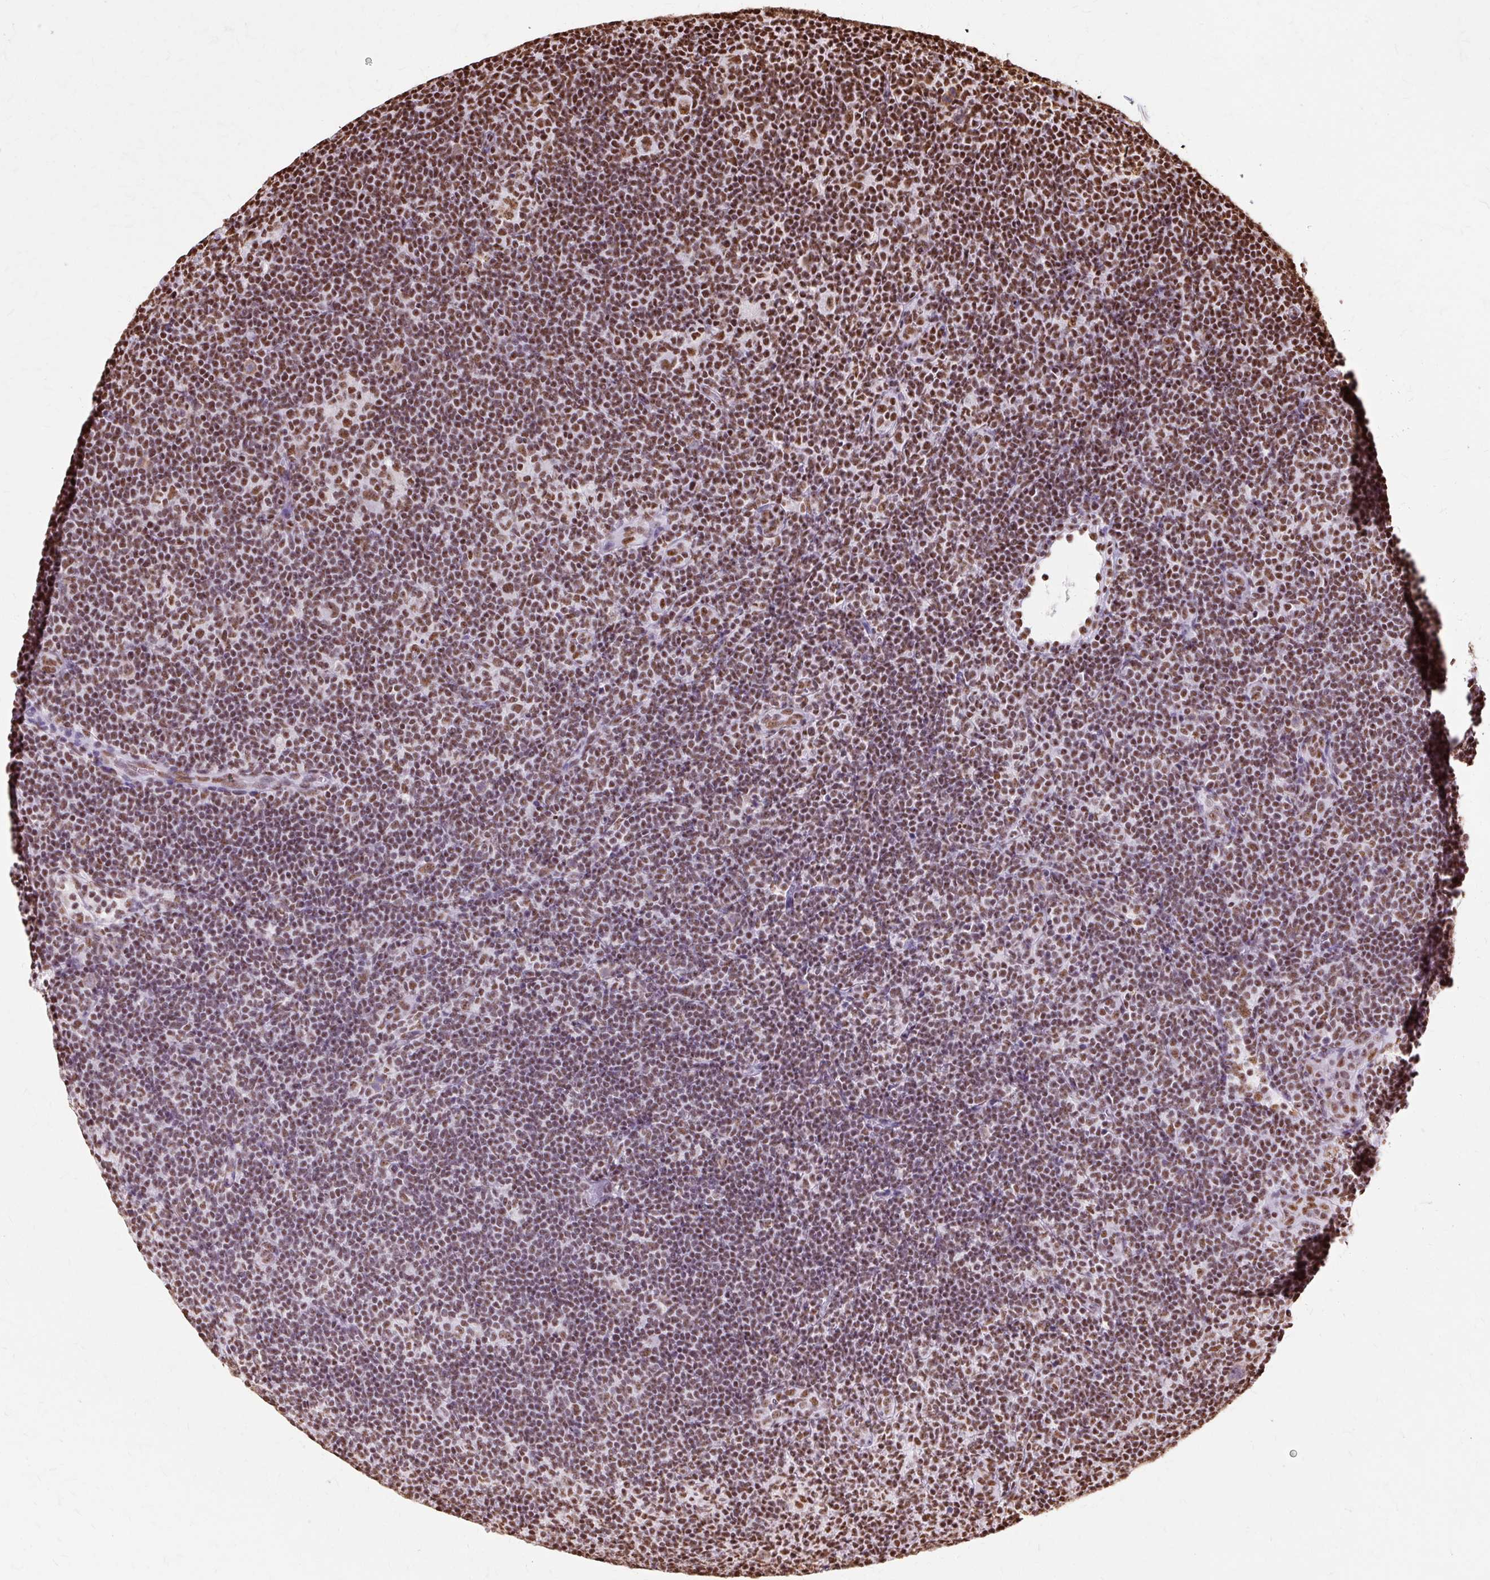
{"staining": {"intensity": "strong", "quantity": "25%-75%", "location": "nuclear"}, "tissue": "lymphoma", "cell_type": "Tumor cells", "image_type": "cancer", "snomed": [{"axis": "morphology", "description": "Hodgkin's disease, NOS"}, {"axis": "topography", "description": "Lymph node"}], "caption": "Protein staining of lymphoma tissue exhibits strong nuclear expression in approximately 25%-75% of tumor cells.", "gene": "XRCC6", "patient": {"sex": "female", "age": 57}}